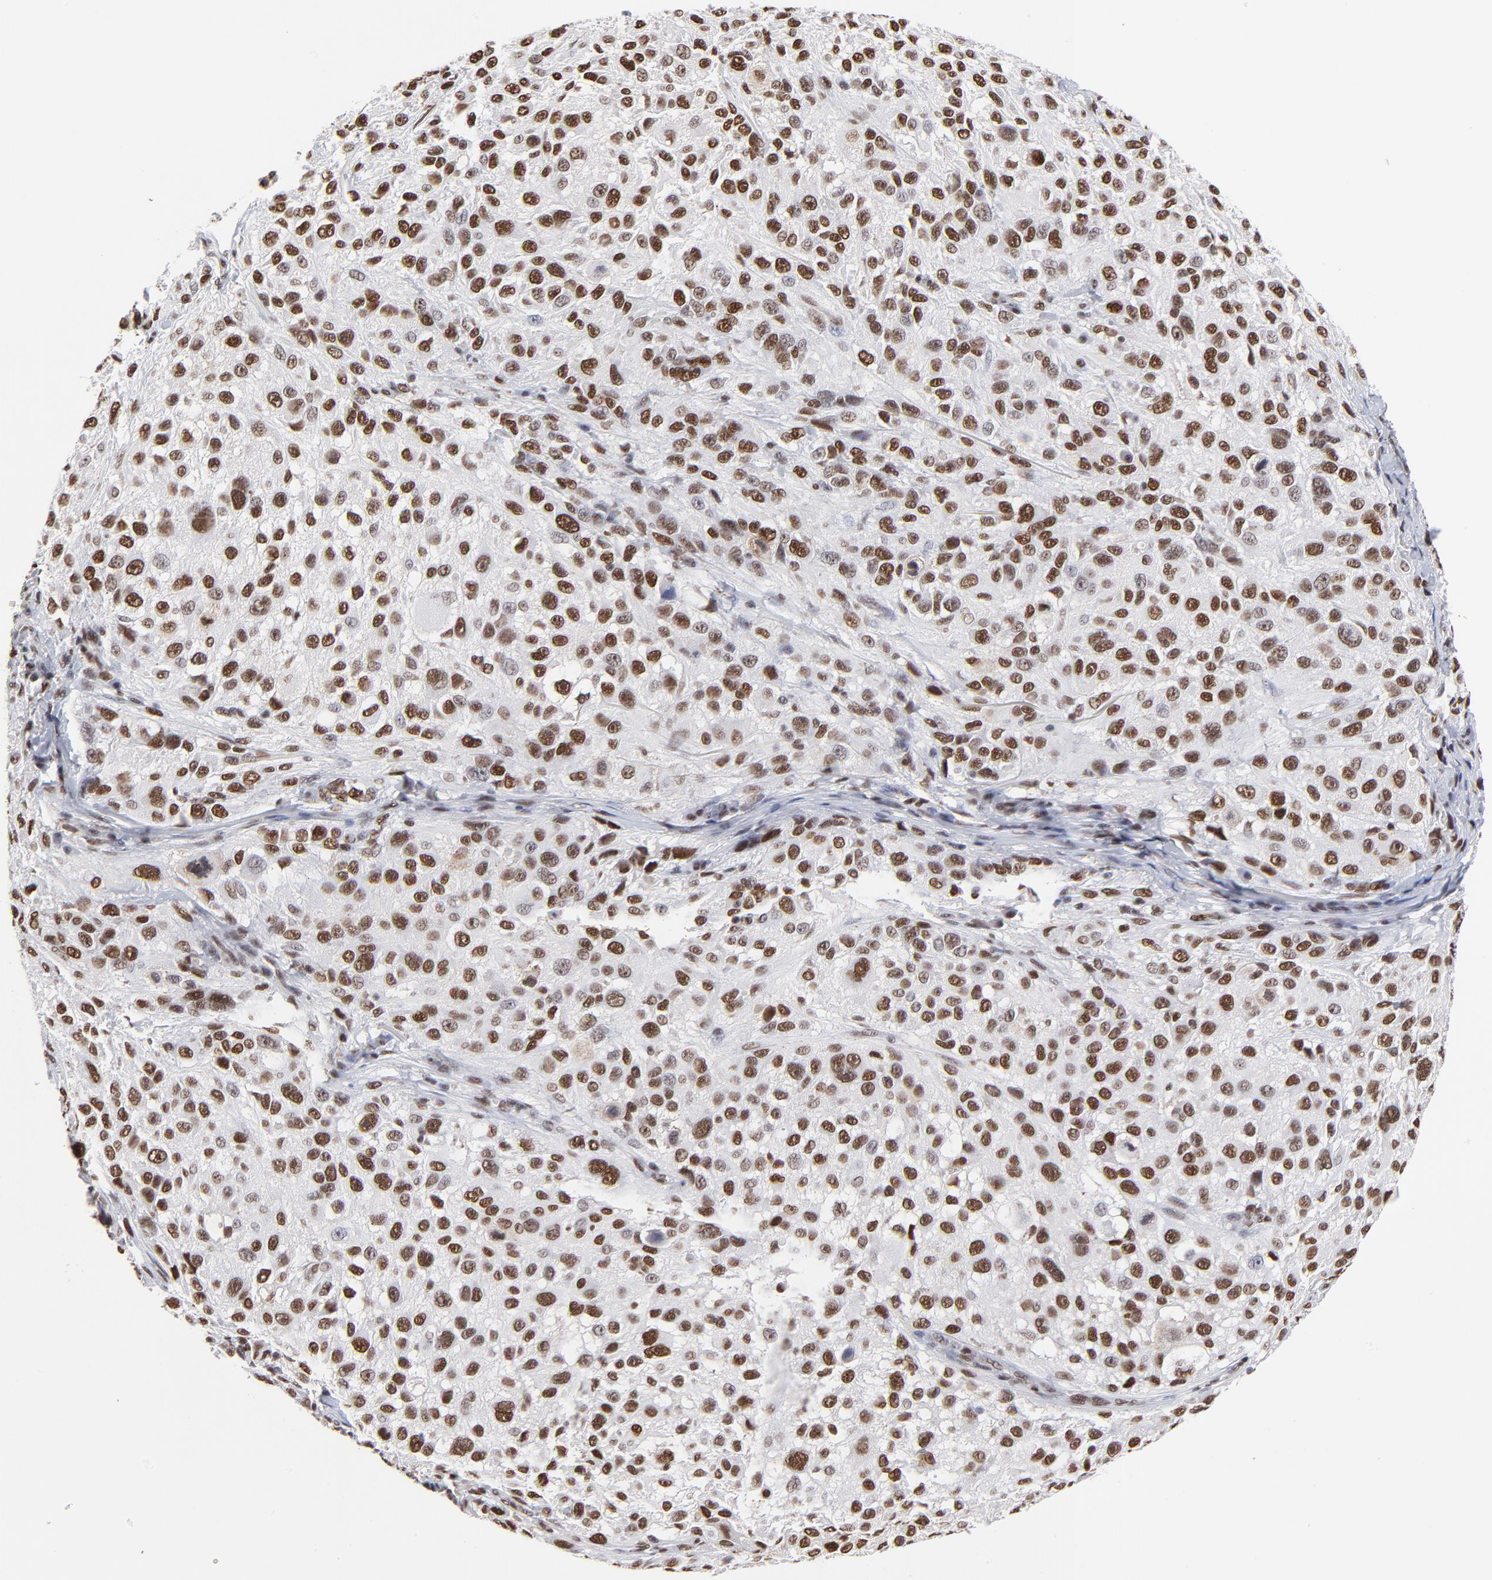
{"staining": {"intensity": "moderate", "quantity": ">75%", "location": "nuclear"}, "tissue": "melanoma", "cell_type": "Tumor cells", "image_type": "cancer", "snomed": [{"axis": "morphology", "description": "Necrosis, NOS"}, {"axis": "morphology", "description": "Malignant melanoma, NOS"}, {"axis": "topography", "description": "Skin"}], "caption": "Immunohistochemistry image of neoplastic tissue: malignant melanoma stained using IHC demonstrates medium levels of moderate protein expression localized specifically in the nuclear of tumor cells, appearing as a nuclear brown color.", "gene": "ZMYM3", "patient": {"sex": "female", "age": 87}}